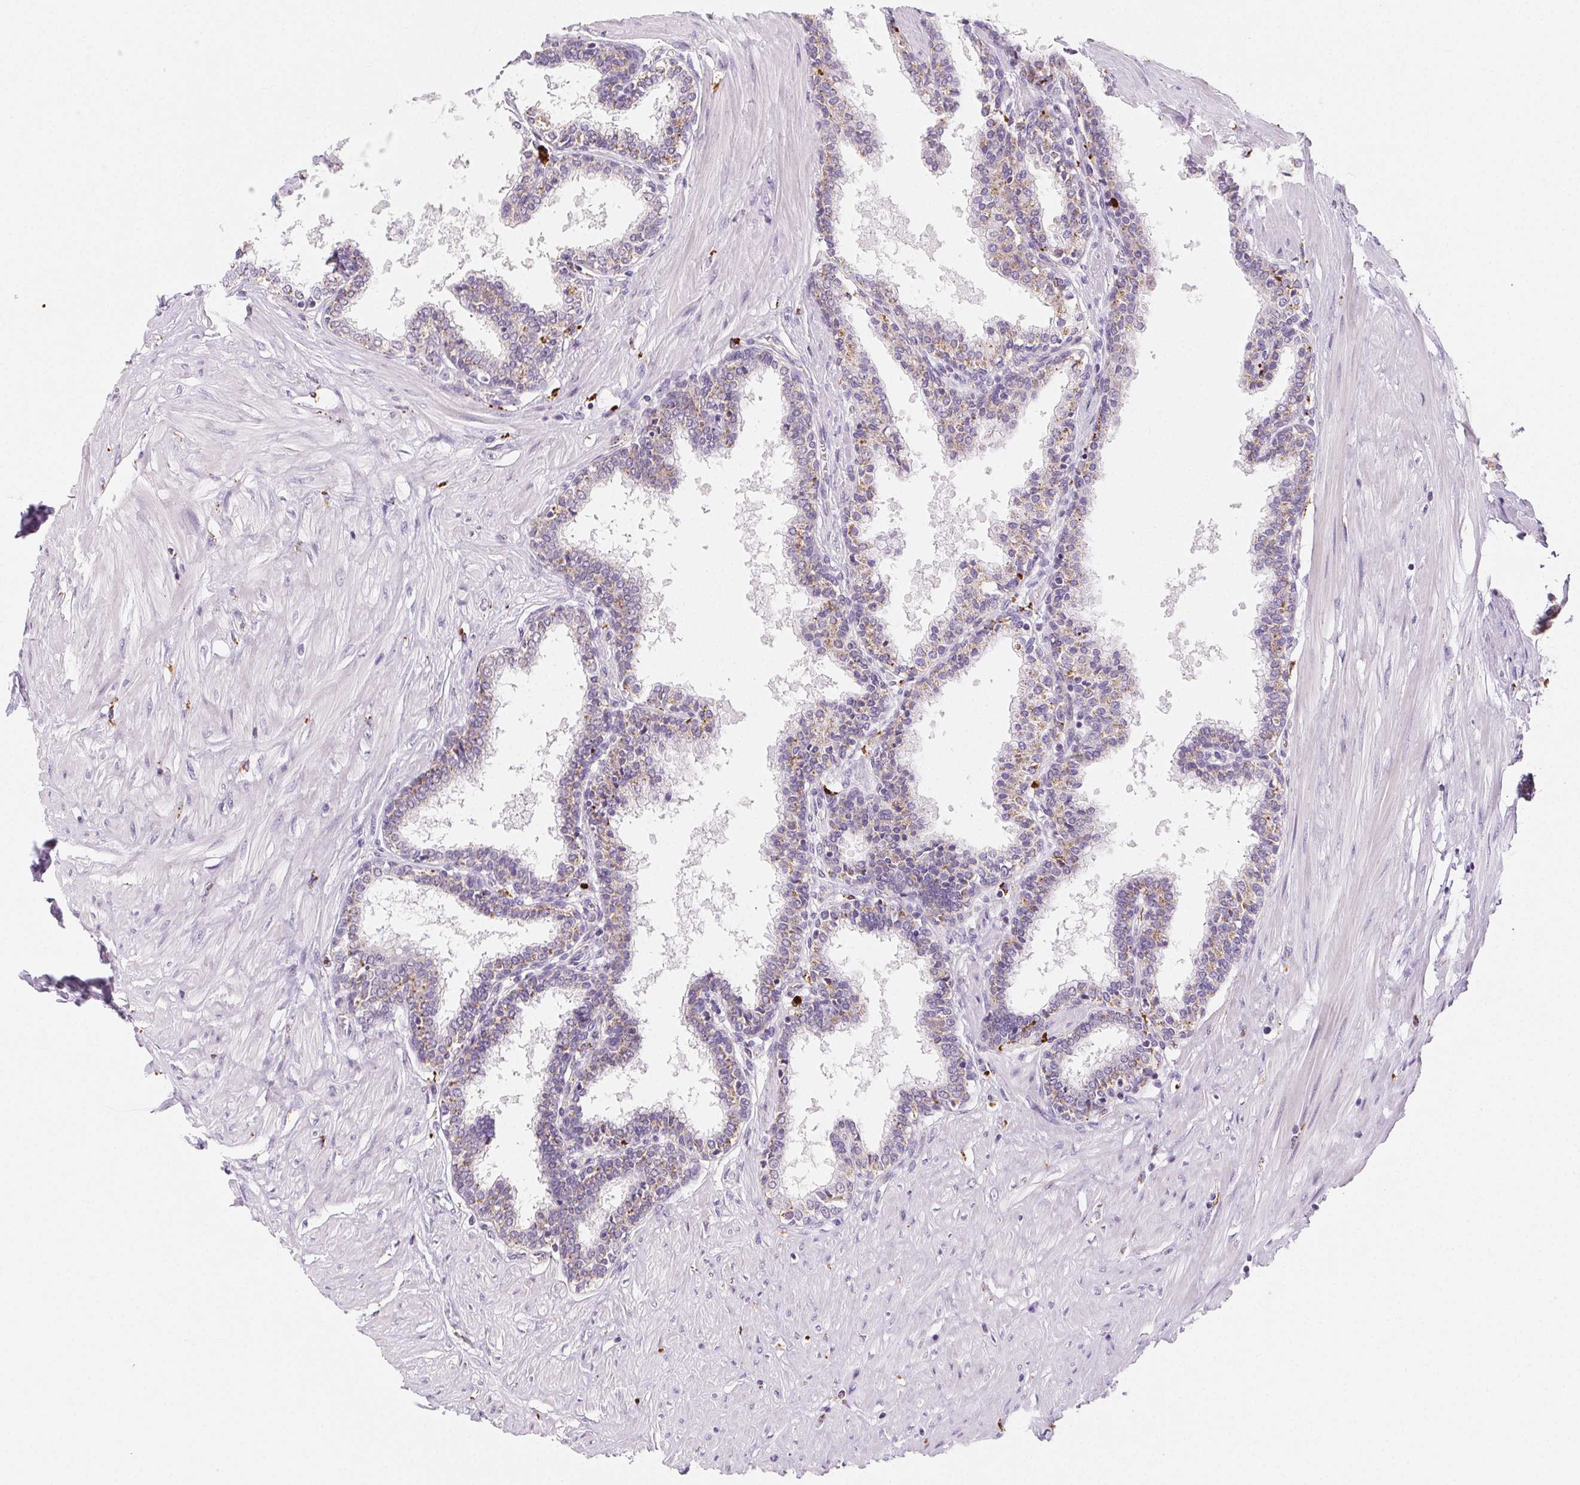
{"staining": {"intensity": "weak", "quantity": "25%-75%", "location": "cytoplasmic/membranous"}, "tissue": "prostate", "cell_type": "Glandular cells", "image_type": "normal", "snomed": [{"axis": "morphology", "description": "Normal tissue, NOS"}, {"axis": "topography", "description": "Prostate"}], "caption": "An image of human prostate stained for a protein shows weak cytoplasmic/membranous brown staining in glandular cells. The staining is performed using DAB (3,3'-diaminobenzidine) brown chromogen to label protein expression. The nuclei are counter-stained blue using hematoxylin.", "gene": "LIPA", "patient": {"sex": "male", "age": 55}}